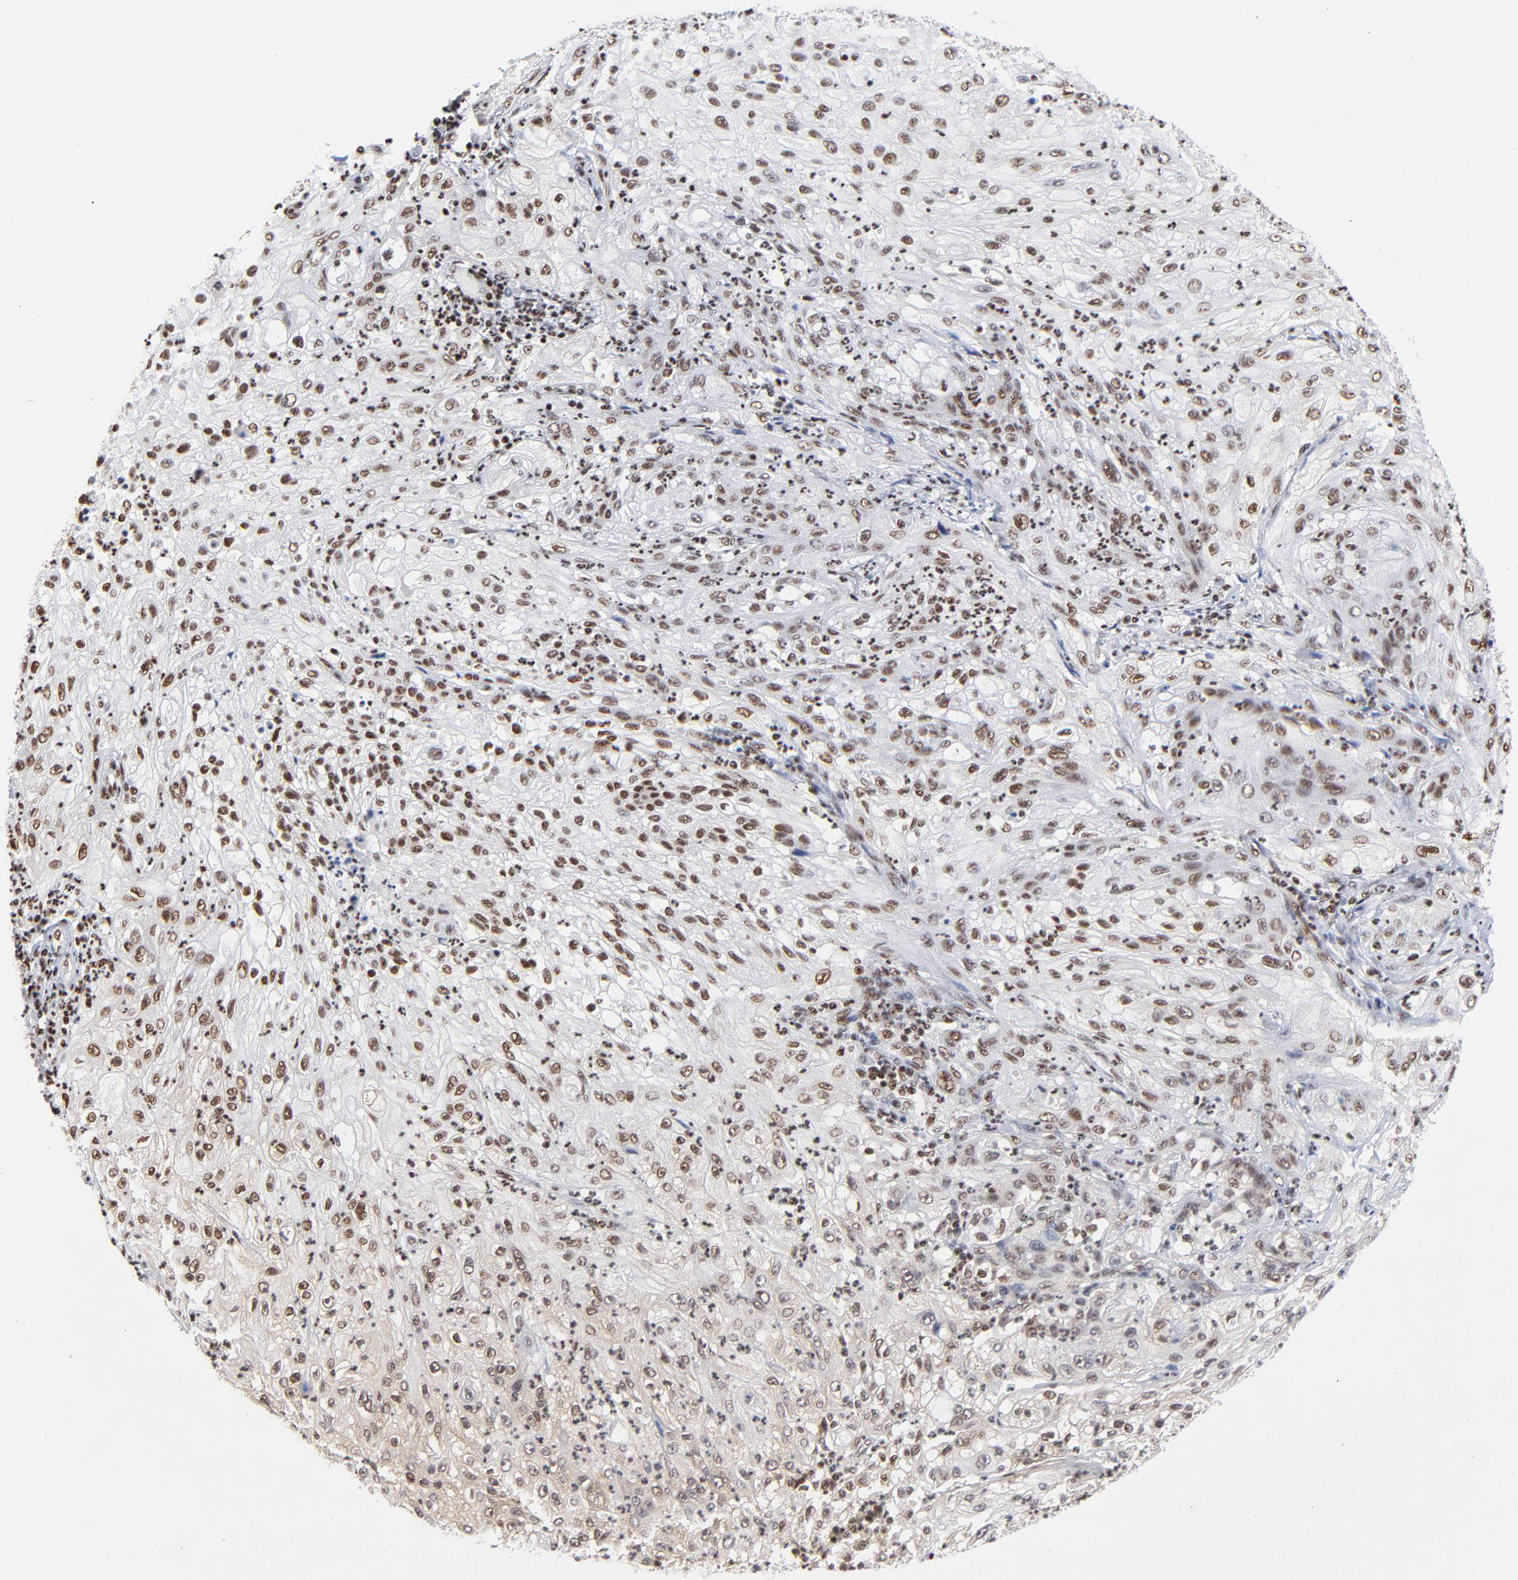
{"staining": {"intensity": "strong", "quantity": "25%-75%", "location": "nuclear"}, "tissue": "lung cancer", "cell_type": "Tumor cells", "image_type": "cancer", "snomed": [{"axis": "morphology", "description": "Inflammation, NOS"}, {"axis": "morphology", "description": "Squamous cell carcinoma, NOS"}, {"axis": "topography", "description": "Lymph node"}, {"axis": "topography", "description": "Soft tissue"}, {"axis": "topography", "description": "Lung"}], "caption": "Tumor cells display strong nuclear positivity in about 25%-75% of cells in lung squamous cell carcinoma. Nuclei are stained in blue.", "gene": "CREB1", "patient": {"sex": "male", "age": 66}}